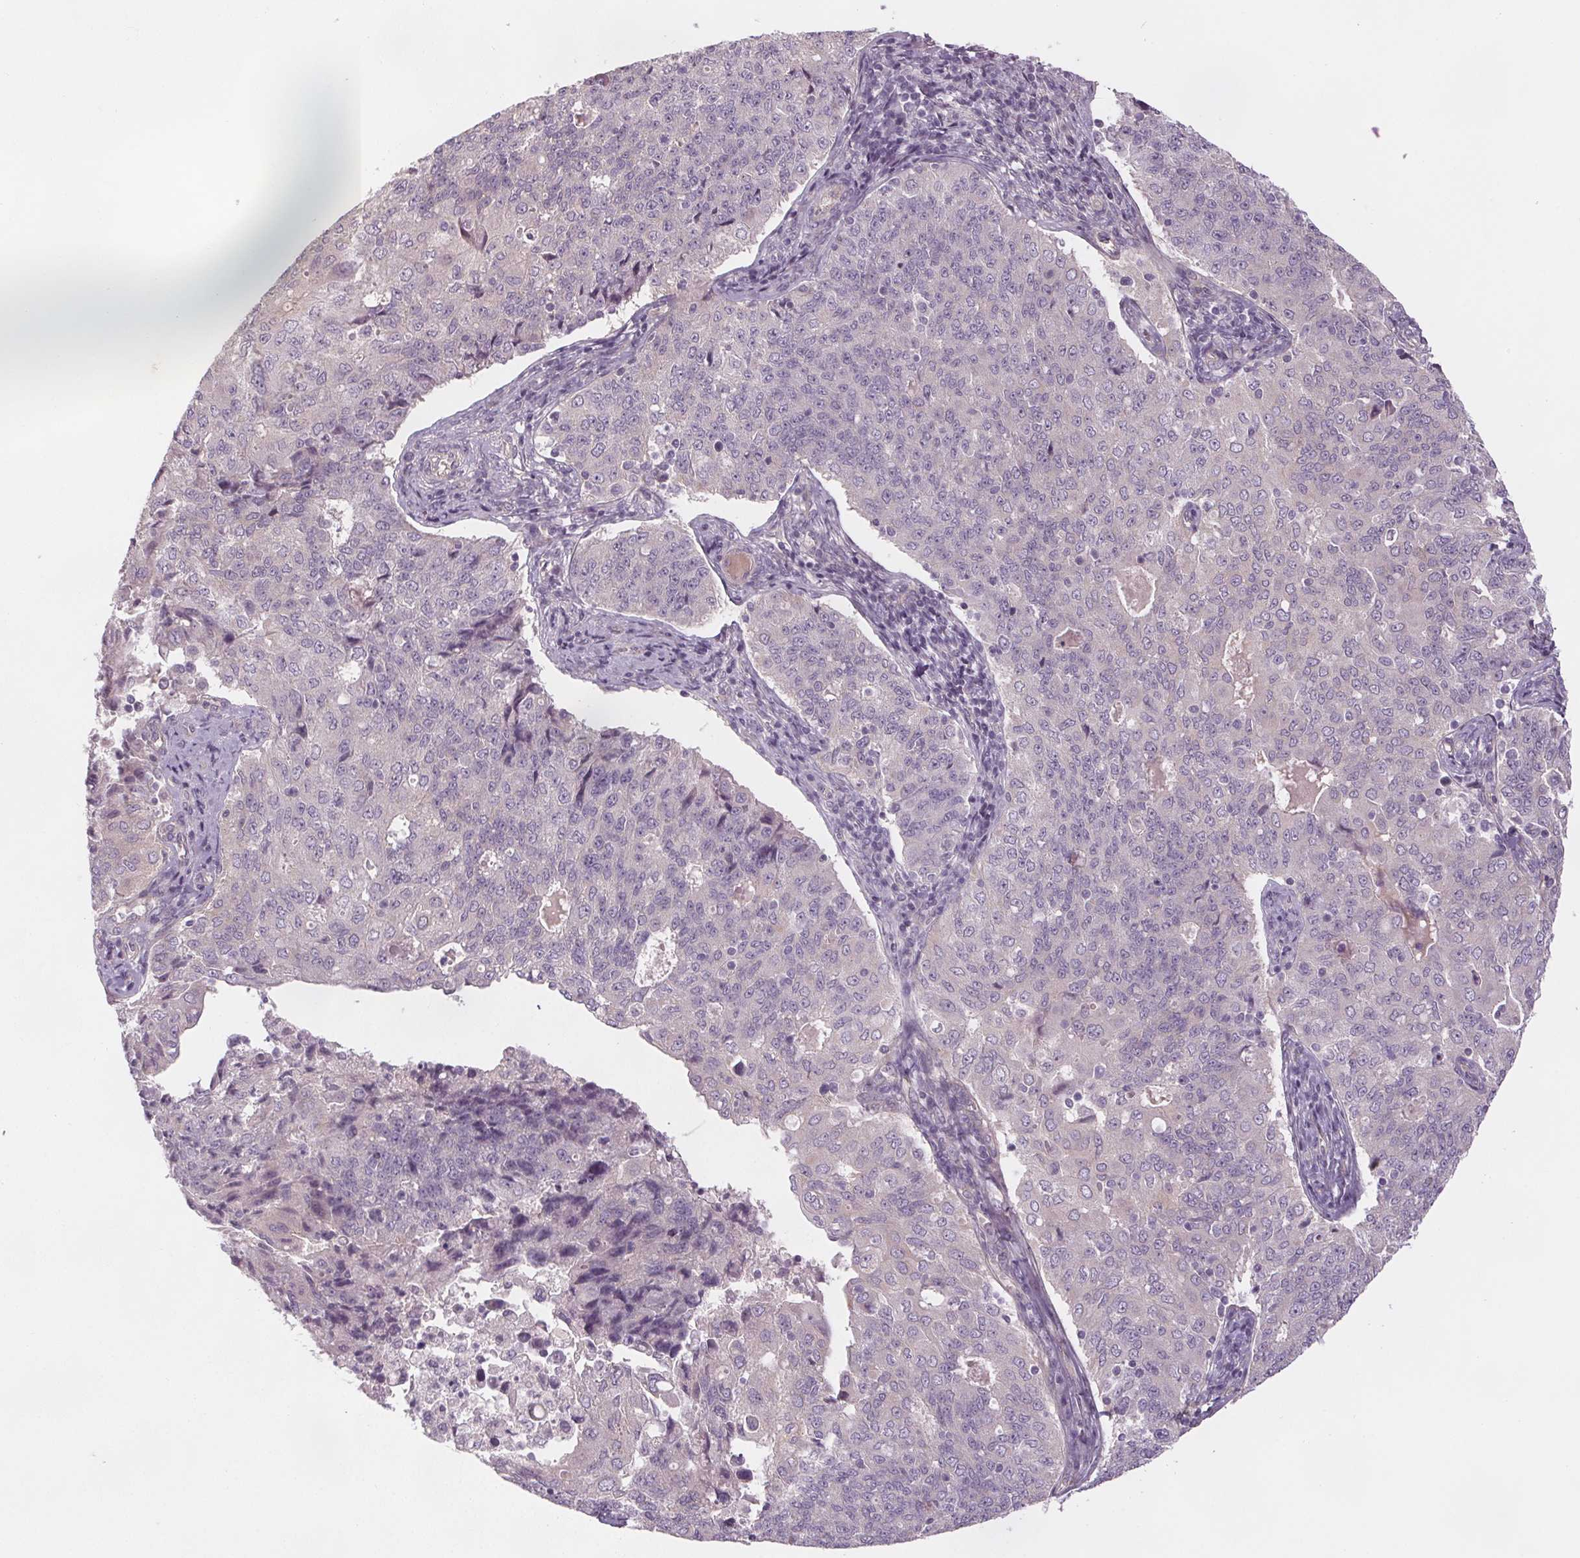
{"staining": {"intensity": "negative", "quantity": "none", "location": "none"}, "tissue": "endometrial cancer", "cell_type": "Tumor cells", "image_type": "cancer", "snomed": [{"axis": "morphology", "description": "Adenocarcinoma, NOS"}, {"axis": "topography", "description": "Endometrium"}], "caption": "Endometrial cancer (adenocarcinoma) was stained to show a protein in brown. There is no significant staining in tumor cells. The staining was performed using DAB to visualize the protein expression in brown, while the nuclei were stained in blue with hematoxylin (Magnification: 20x).", "gene": "VNN1", "patient": {"sex": "female", "age": 43}}